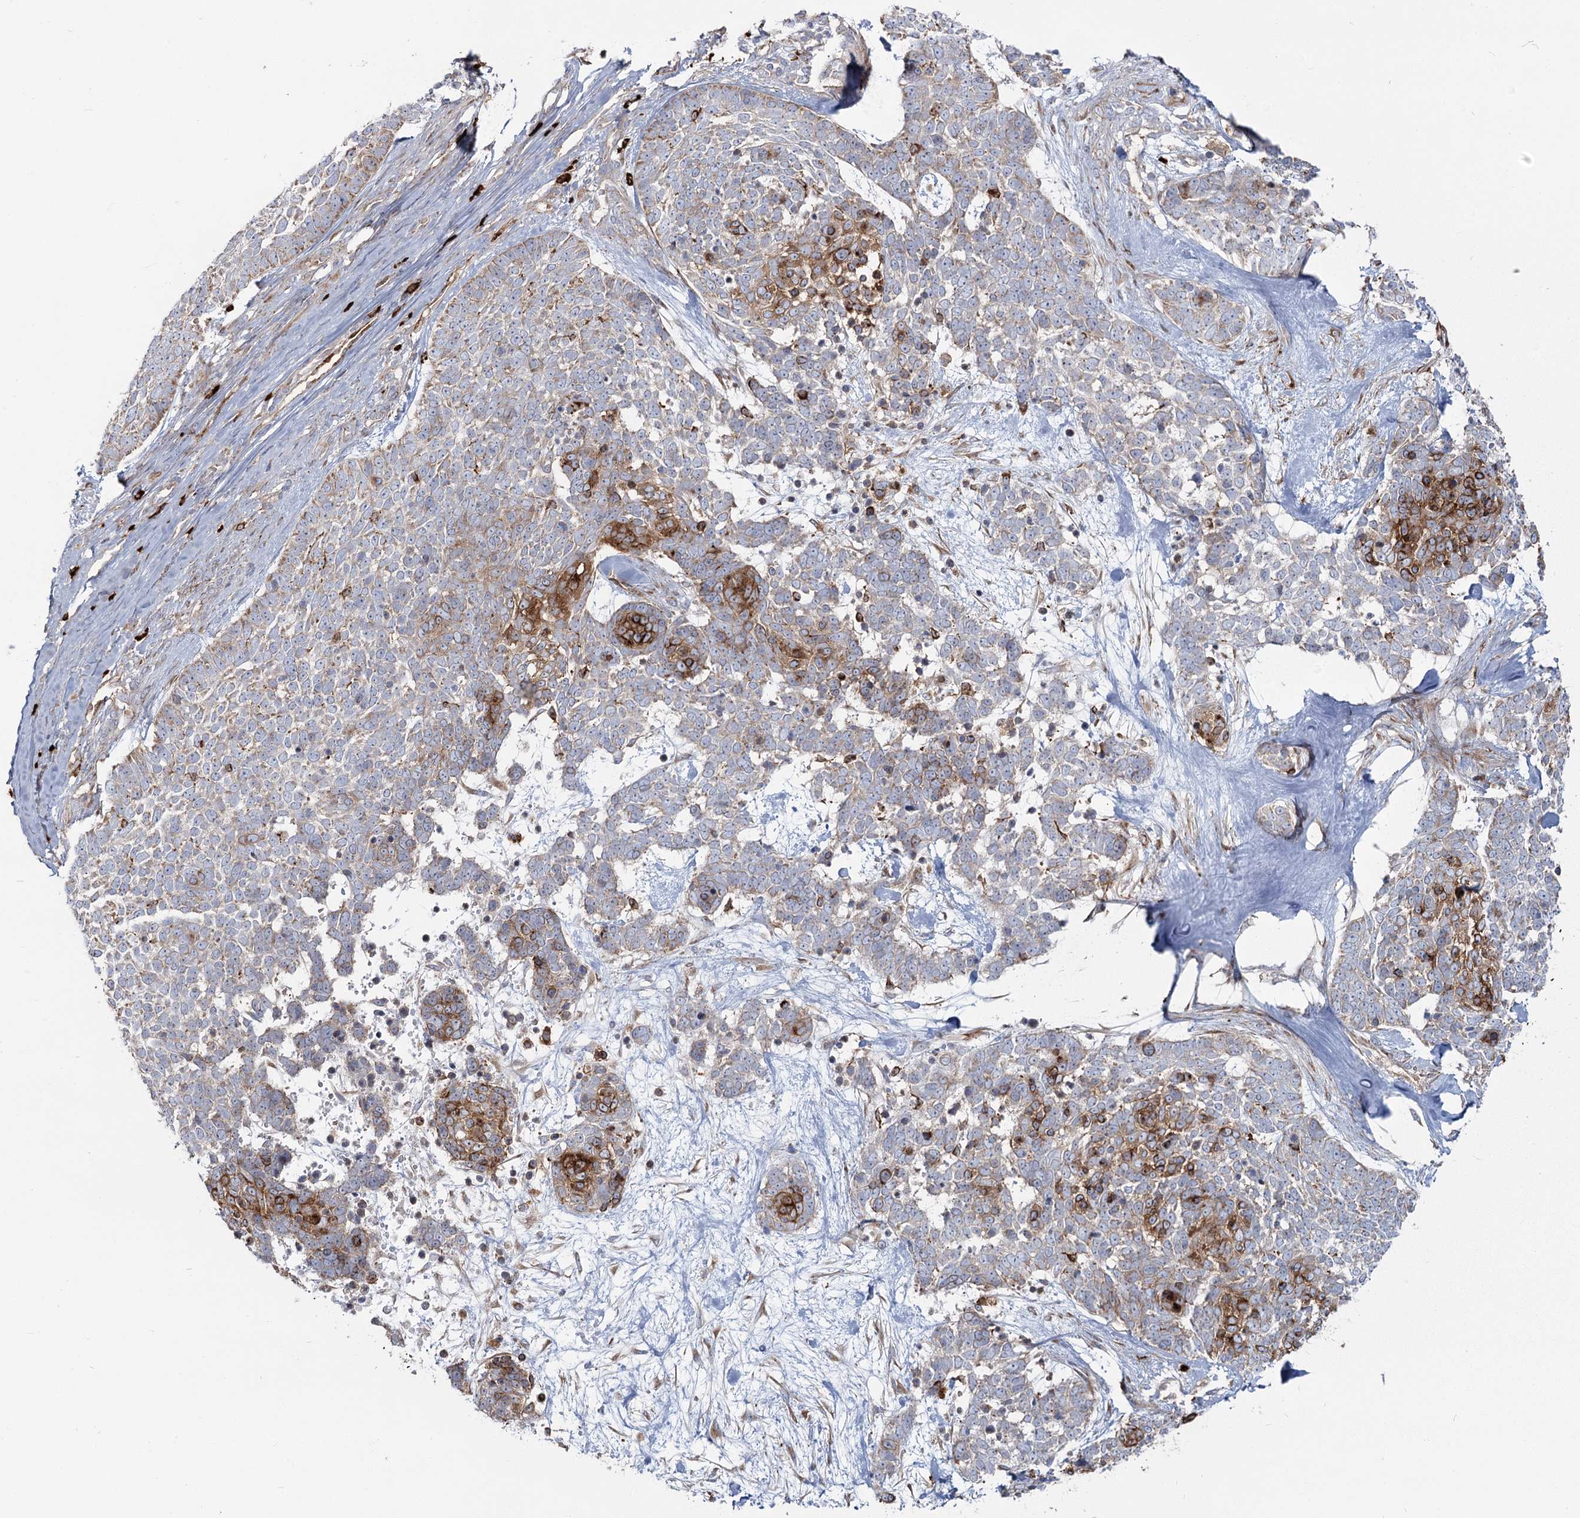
{"staining": {"intensity": "strong", "quantity": "<25%", "location": "cytoplasmic/membranous"}, "tissue": "skin cancer", "cell_type": "Tumor cells", "image_type": "cancer", "snomed": [{"axis": "morphology", "description": "Basal cell carcinoma"}, {"axis": "topography", "description": "Skin"}], "caption": "Strong cytoplasmic/membranous protein positivity is identified in approximately <25% of tumor cells in skin cancer.", "gene": "HARS2", "patient": {"sex": "female", "age": 81}}